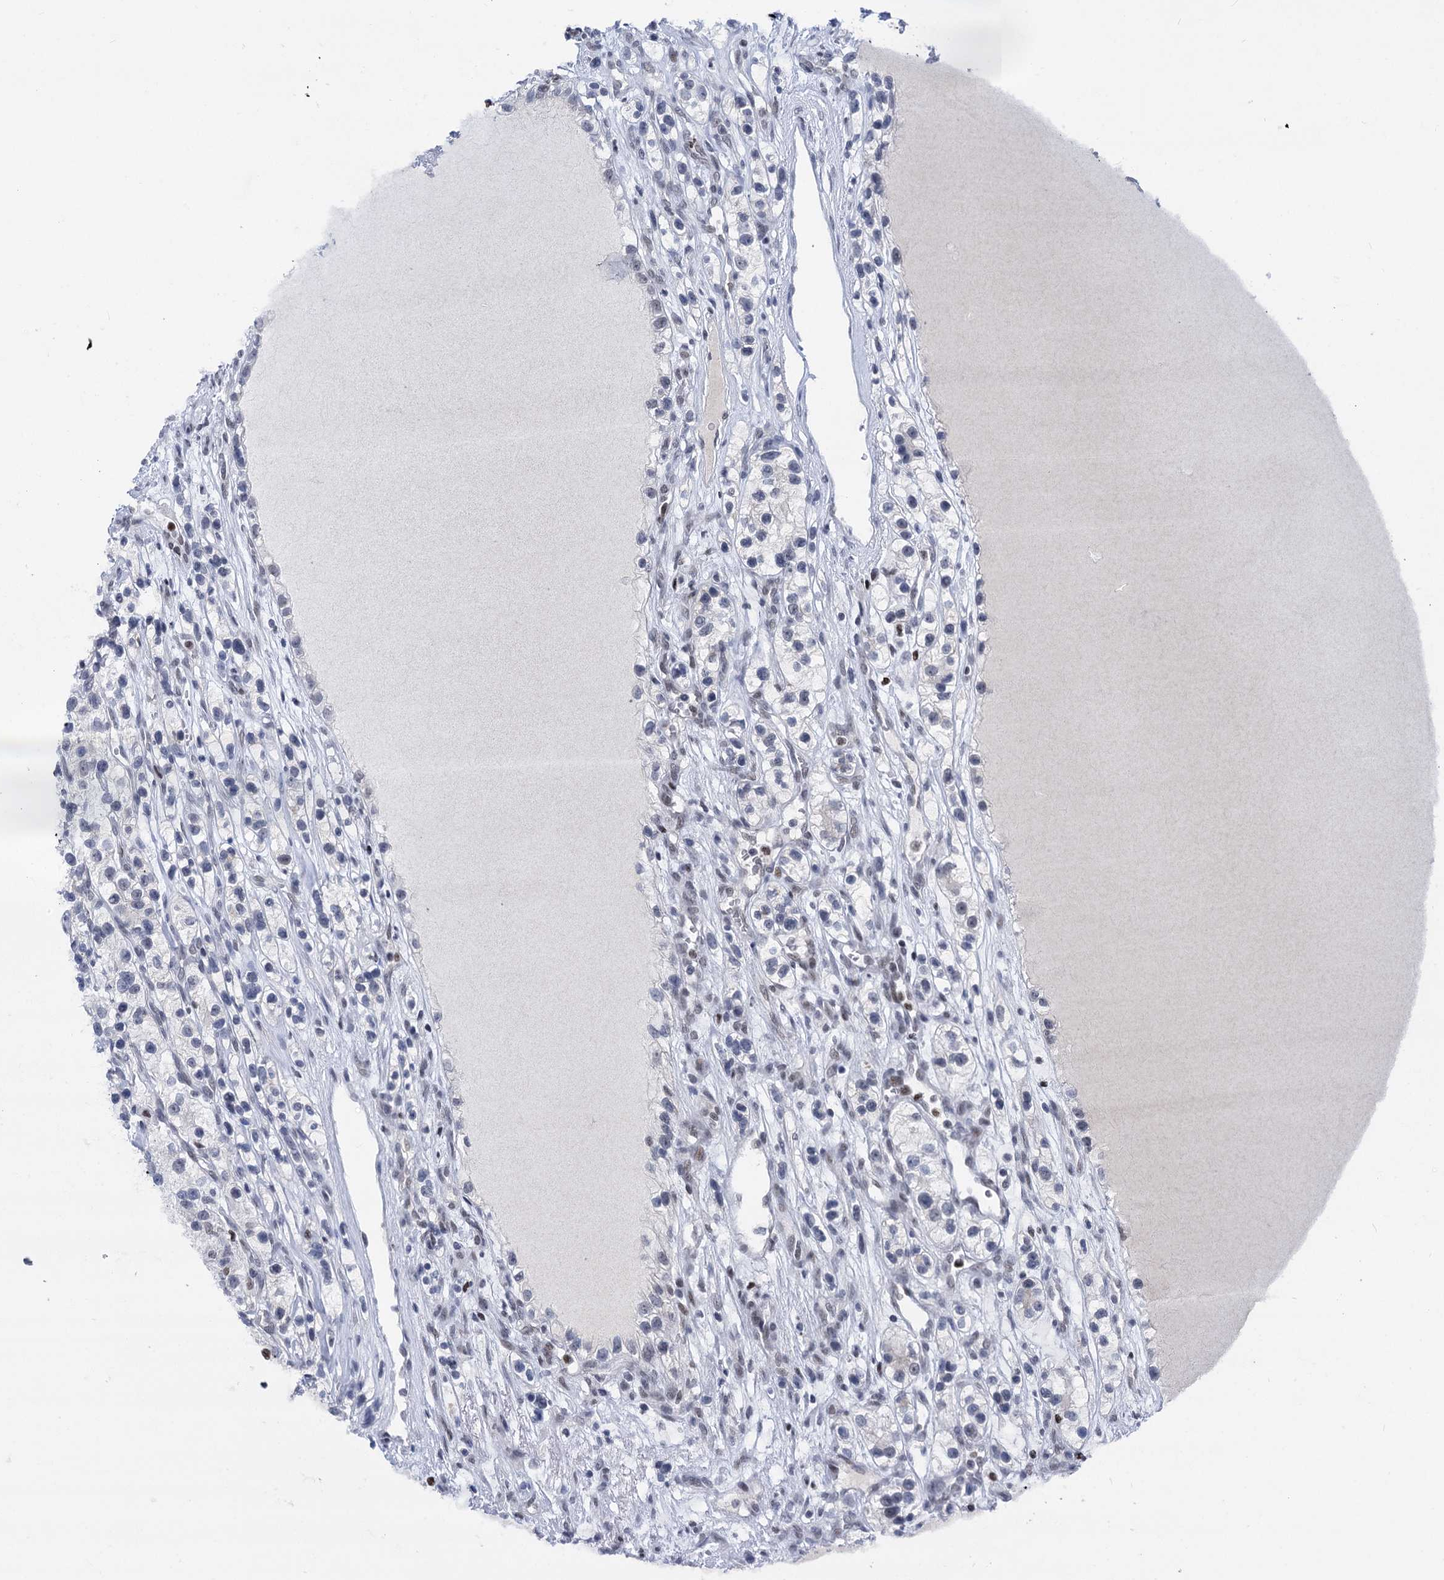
{"staining": {"intensity": "negative", "quantity": "none", "location": "none"}, "tissue": "renal cancer", "cell_type": "Tumor cells", "image_type": "cancer", "snomed": [{"axis": "morphology", "description": "Adenocarcinoma, NOS"}, {"axis": "topography", "description": "Kidney"}], "caption": "IHC of renal cancer shows no positivity in tumor cells.", "gene": "ZCCHC10", "patient": {"sex": "female", "age": 57}}